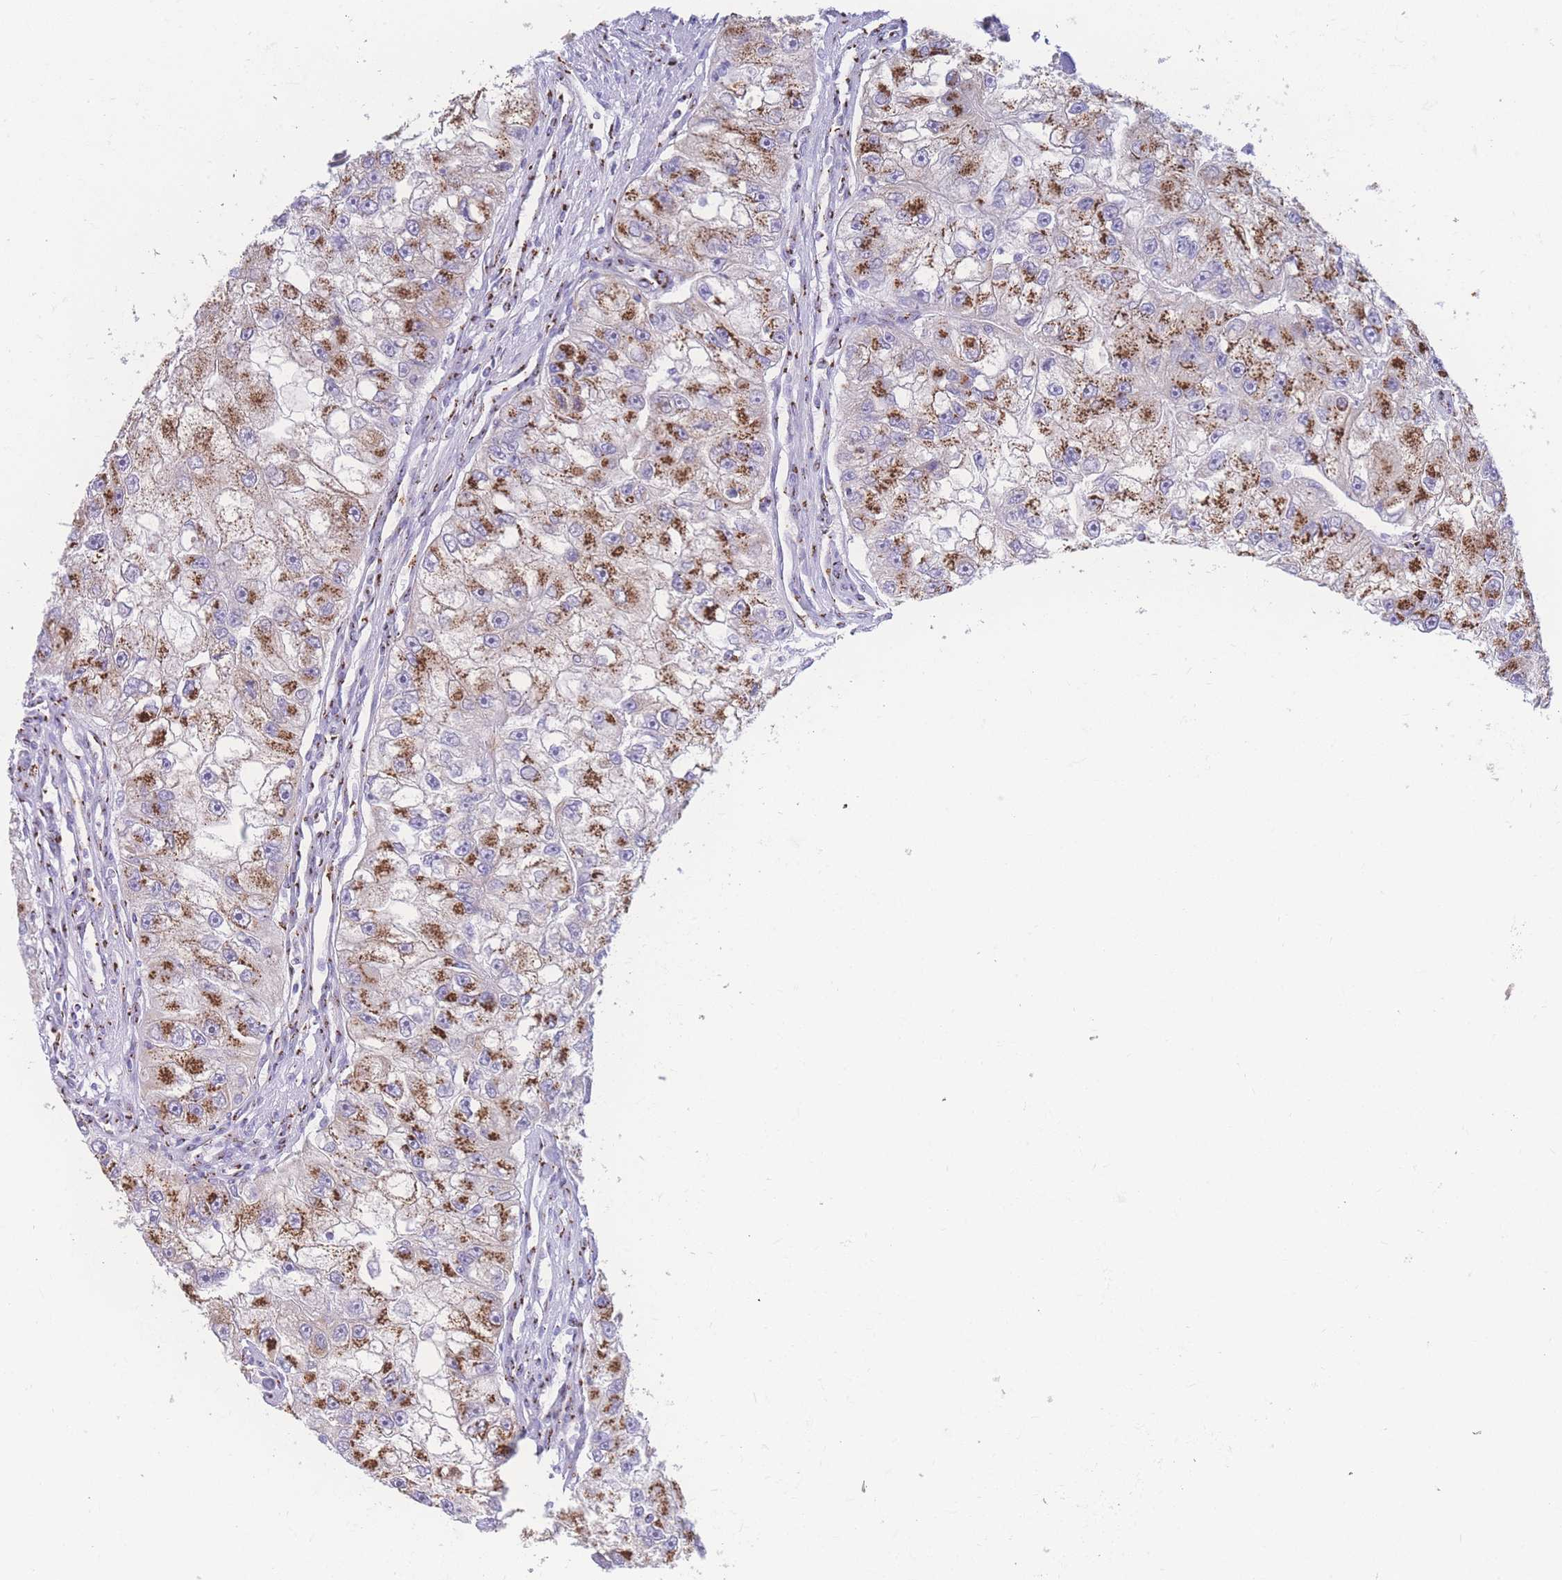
{"staining": {"intensity": "moderate", "quantity": ">75%", "location": "cytoplasmic/membranous"}, "tissue": "renal cancer", "cell_type": "Tumor cells", "image_type": "cancer", "snomed": [{"axis": "morphology", "description": "Adenocarcinoma, NOS"}, {"axis": "topography", "description": "Kidney"}], "caption": "Immunohistochemical staining of renal cancer (adenocarcinoma) displays moderate cytoplasmic/membranous protein positivity in about >75% of tumor cells. (DAB IHC, brown staining for protein, blue staining for nuclei).", "gene": "GOLM2", "patient": {"sex": "male", "age": 63}}